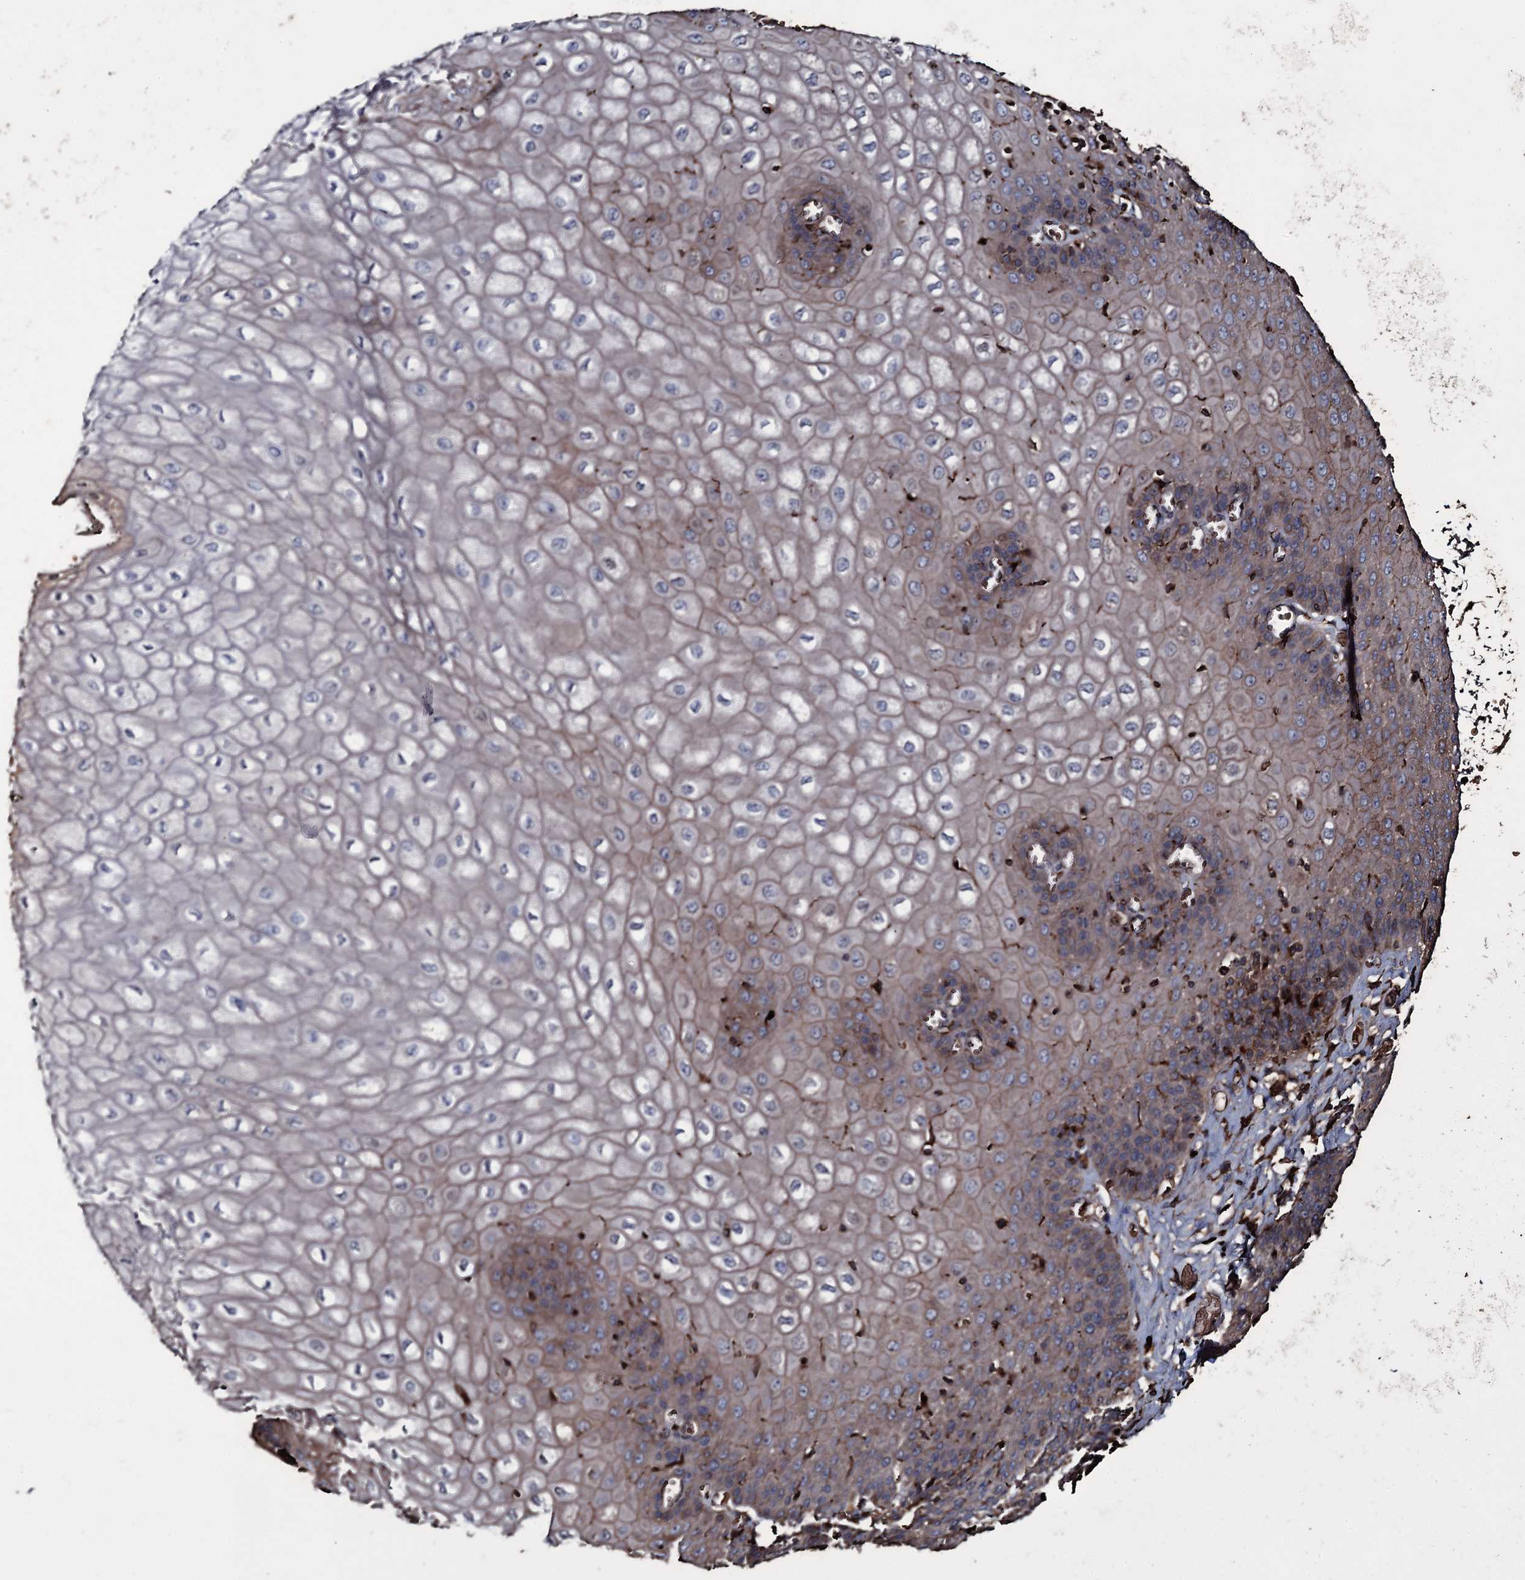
{"staining": {"intensity": "strong", "quantity": "25%-75%", "location": "cytoplasmic/membranous"}, "tissue": "esophagus", "cell_type": "Squamous epithelial cells", "image_type": "normal", "snomed": [{"axis": "morphology", "description": "Normal tissue, NOS"}, {"axis": "topography", "description": "Esophagus"}], "caption": "A high-resolution photomicrograph shows immunohistochemistry staining of benign esophagus, which shows strong cytoplasmic/membranous staining in about 25%-75% of squamous epithelial cells. The protein is stained brown, and the nuclei are stained in blue (DAB (3,3'-diaminobenzidine) IHC with brightfield microscopy, high magnification).", "gene": "ZSWIM8", "patient": {"sex": "male", "age": 60}}